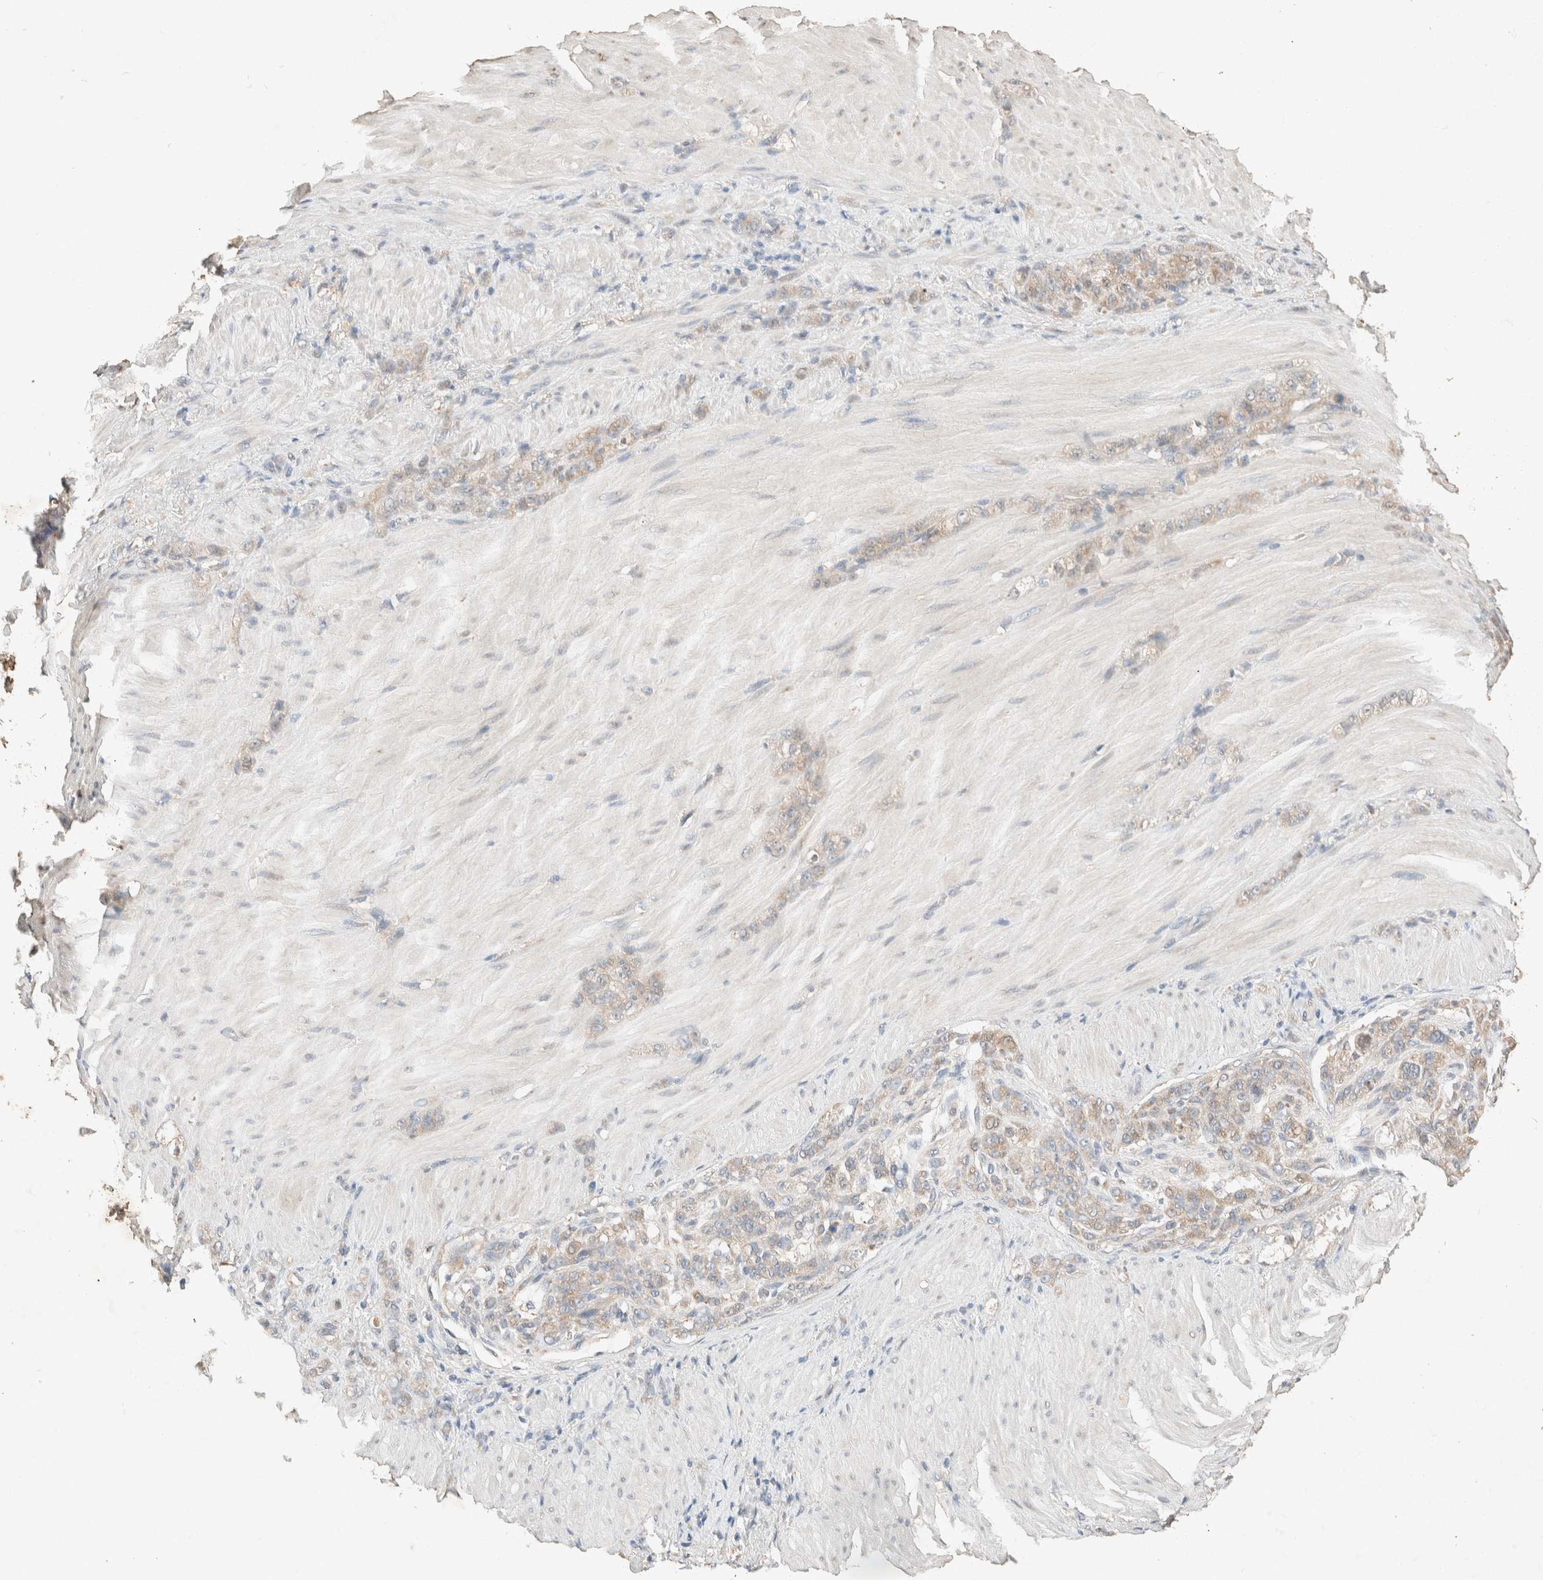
{"staining": {"intensity": "weak", "quantity": ">75%", "location": "cytoplasmic/membranous"}, "tissue": "stomach cancer", "cell_type": "Tumor cells", "image_type": "cancer", "snomed": [{"axis": "morphology", "description": "Normal tissue, NOS"}, {"axis": "morphology", "description": "Adenocarcinoma, NOS"}, {"axis": "topography", "description": "Stomach"}], "caption": "Adenocarcinoma (stomach) tissue exhibits weak cytoplasmic/membranous staining in approximately >75% of tumor cells", "gene": "TUBD1", "patient": {"sex": "male", "age": 82}}